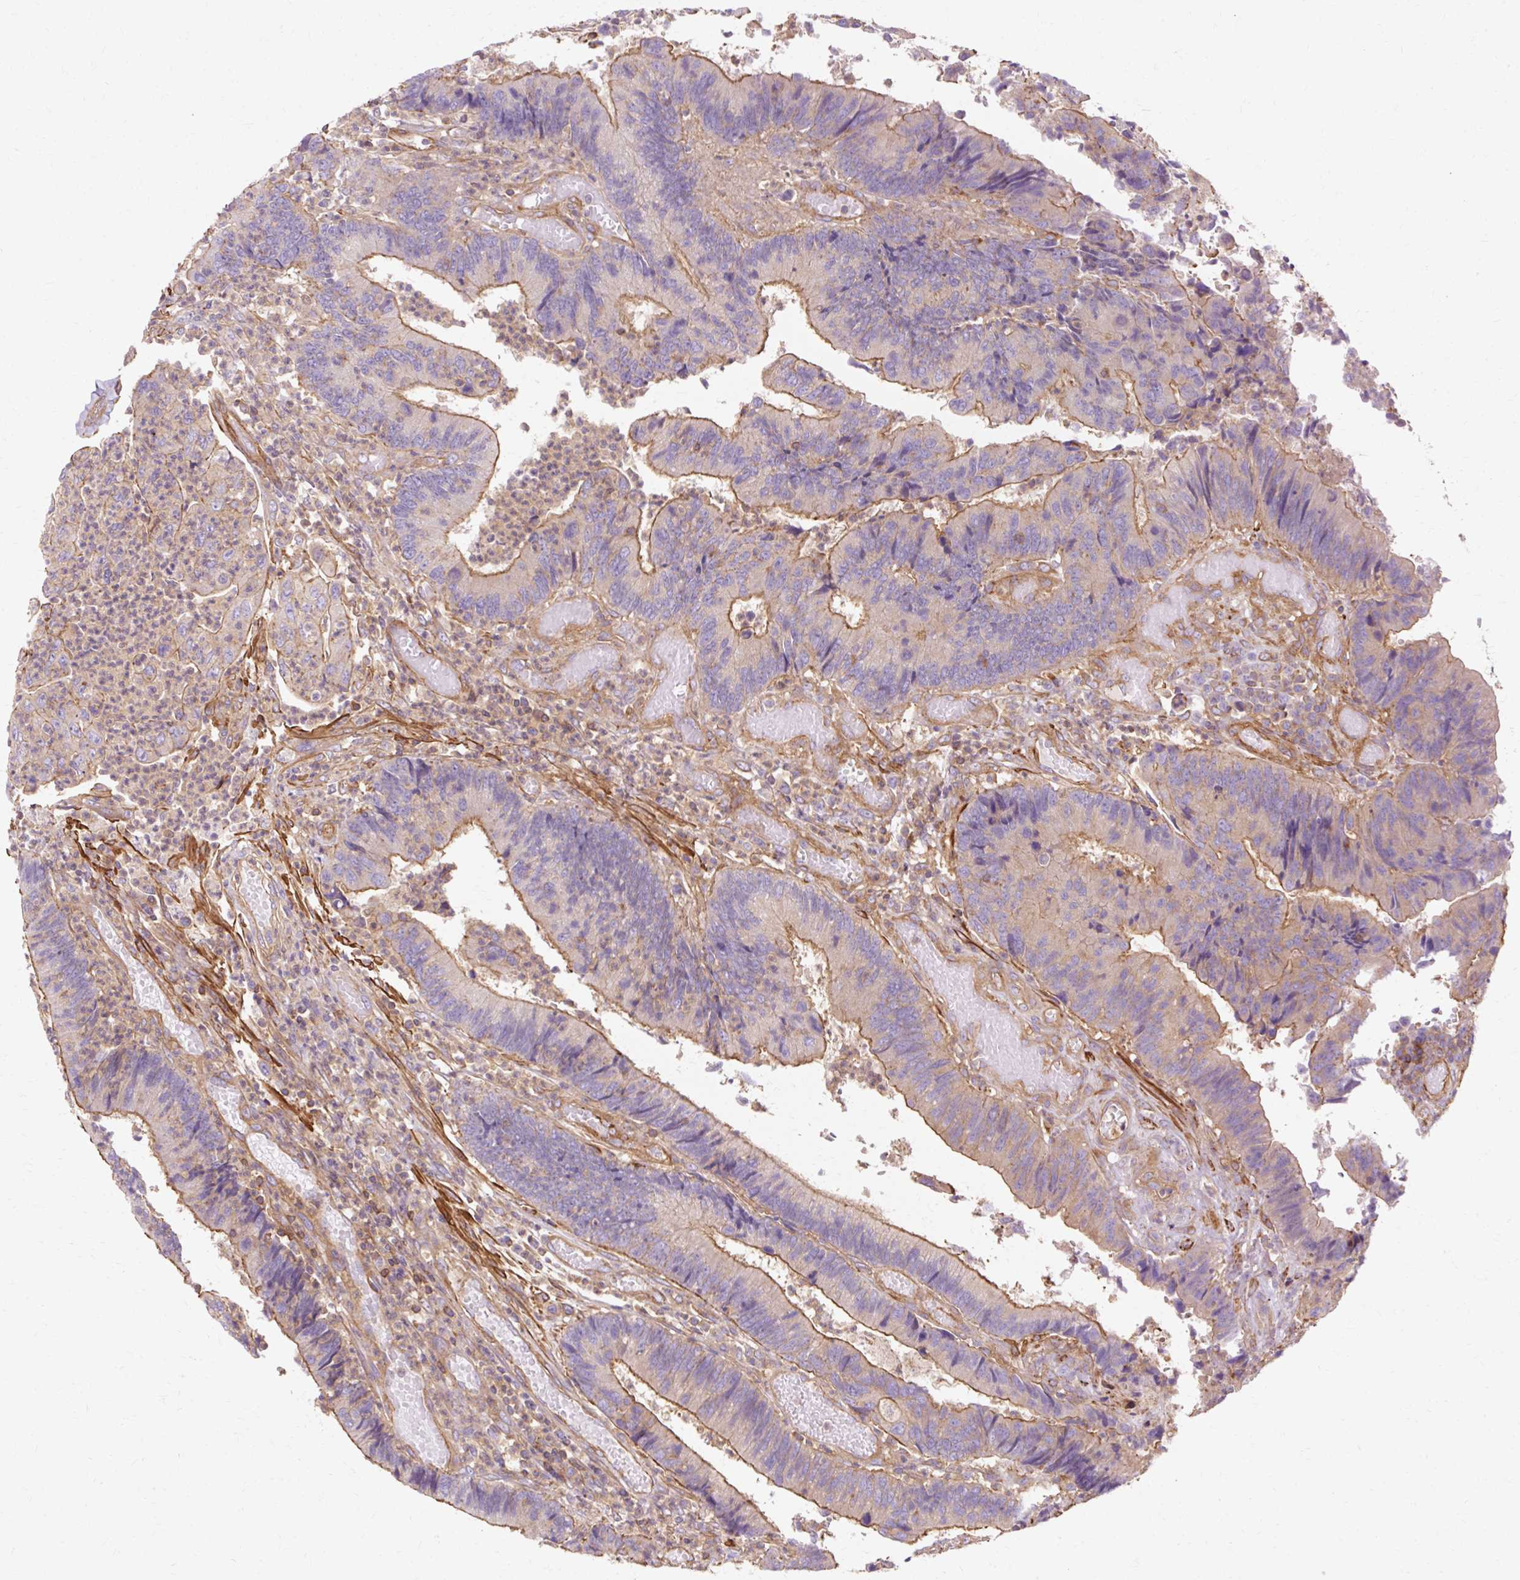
{"staining": {"intensity": "moderate", "quantity": "25%-75%", "location": "cytoplasmic/membranous"}, "tissue": "colorectal cancer", "cell_type": "Tumor cells", "image_type": "cancer", "snomed": [{"axis": "morphology", "description": "Adenocarcinoma, NOS"}, {"axis": "topography", "description": "Colon"}], "caption": "Human colorectal adenocarcinoma stained for a protein (brown) demonstrates moderate cytoplasmic/membranous positive positivity in approximately 25%-75% of tumor cells.", "gene": "TBC1D2B", "patient": {"sex": "female", "age": 67}}